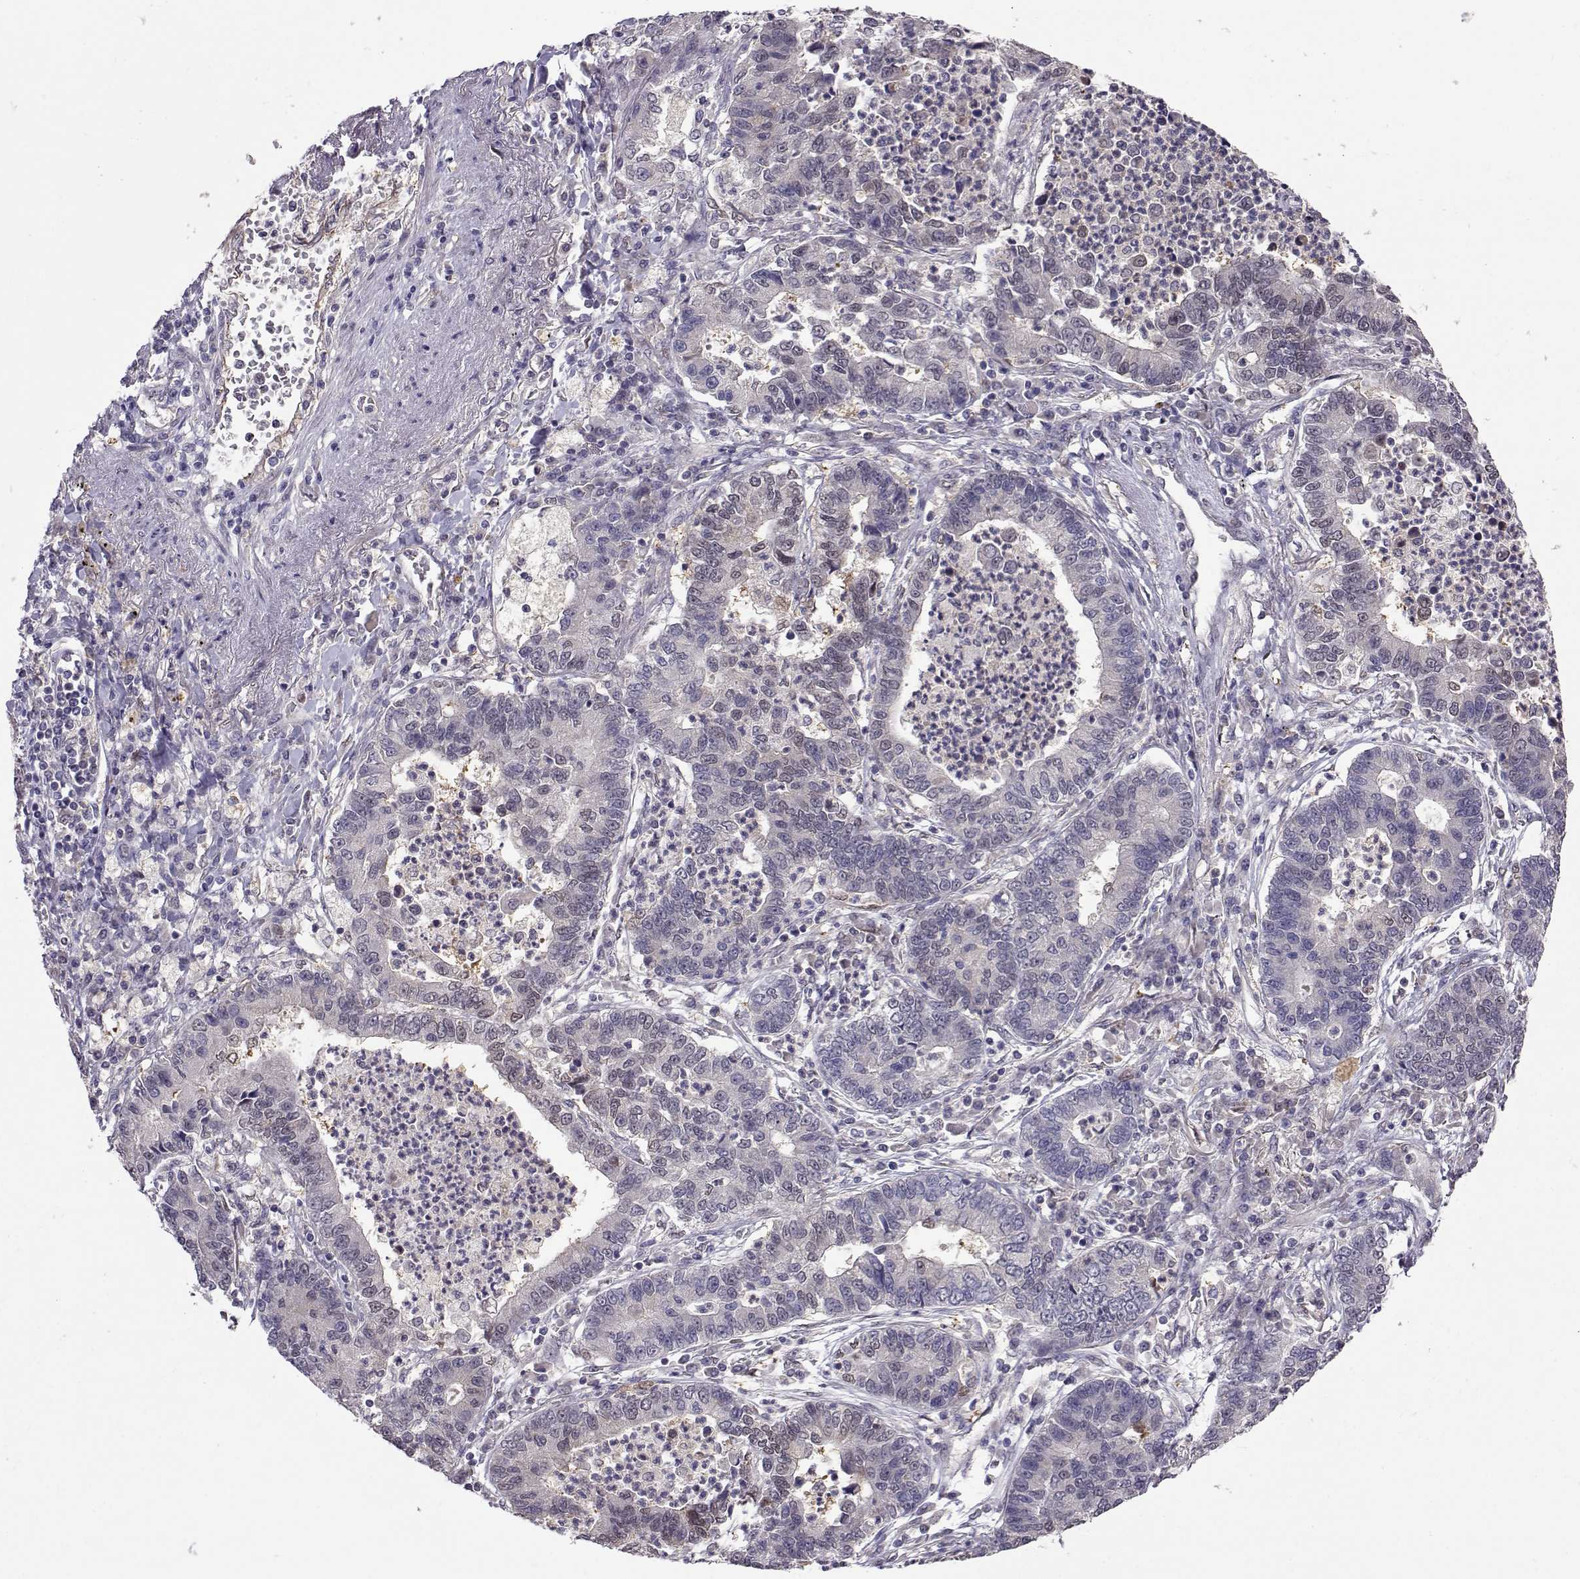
{"staining": {"intensity": "negative", "quantity": "none", "location": "none"}, "tissue": "lung cancer", "cell_type": "Tumor cells", "image_type": "cancer", "snomed": [{"axis": "morphology", "description": "Adenocarcinoma, NOS"}, {"axis": "topography", "description": "Lung"}], "caption": "An image of human lung cancer (adenocarcinoma) is negative for staining in tumor cells.", "gene": "NCAM2", "patient": {"sex": "female", "age": 57}}